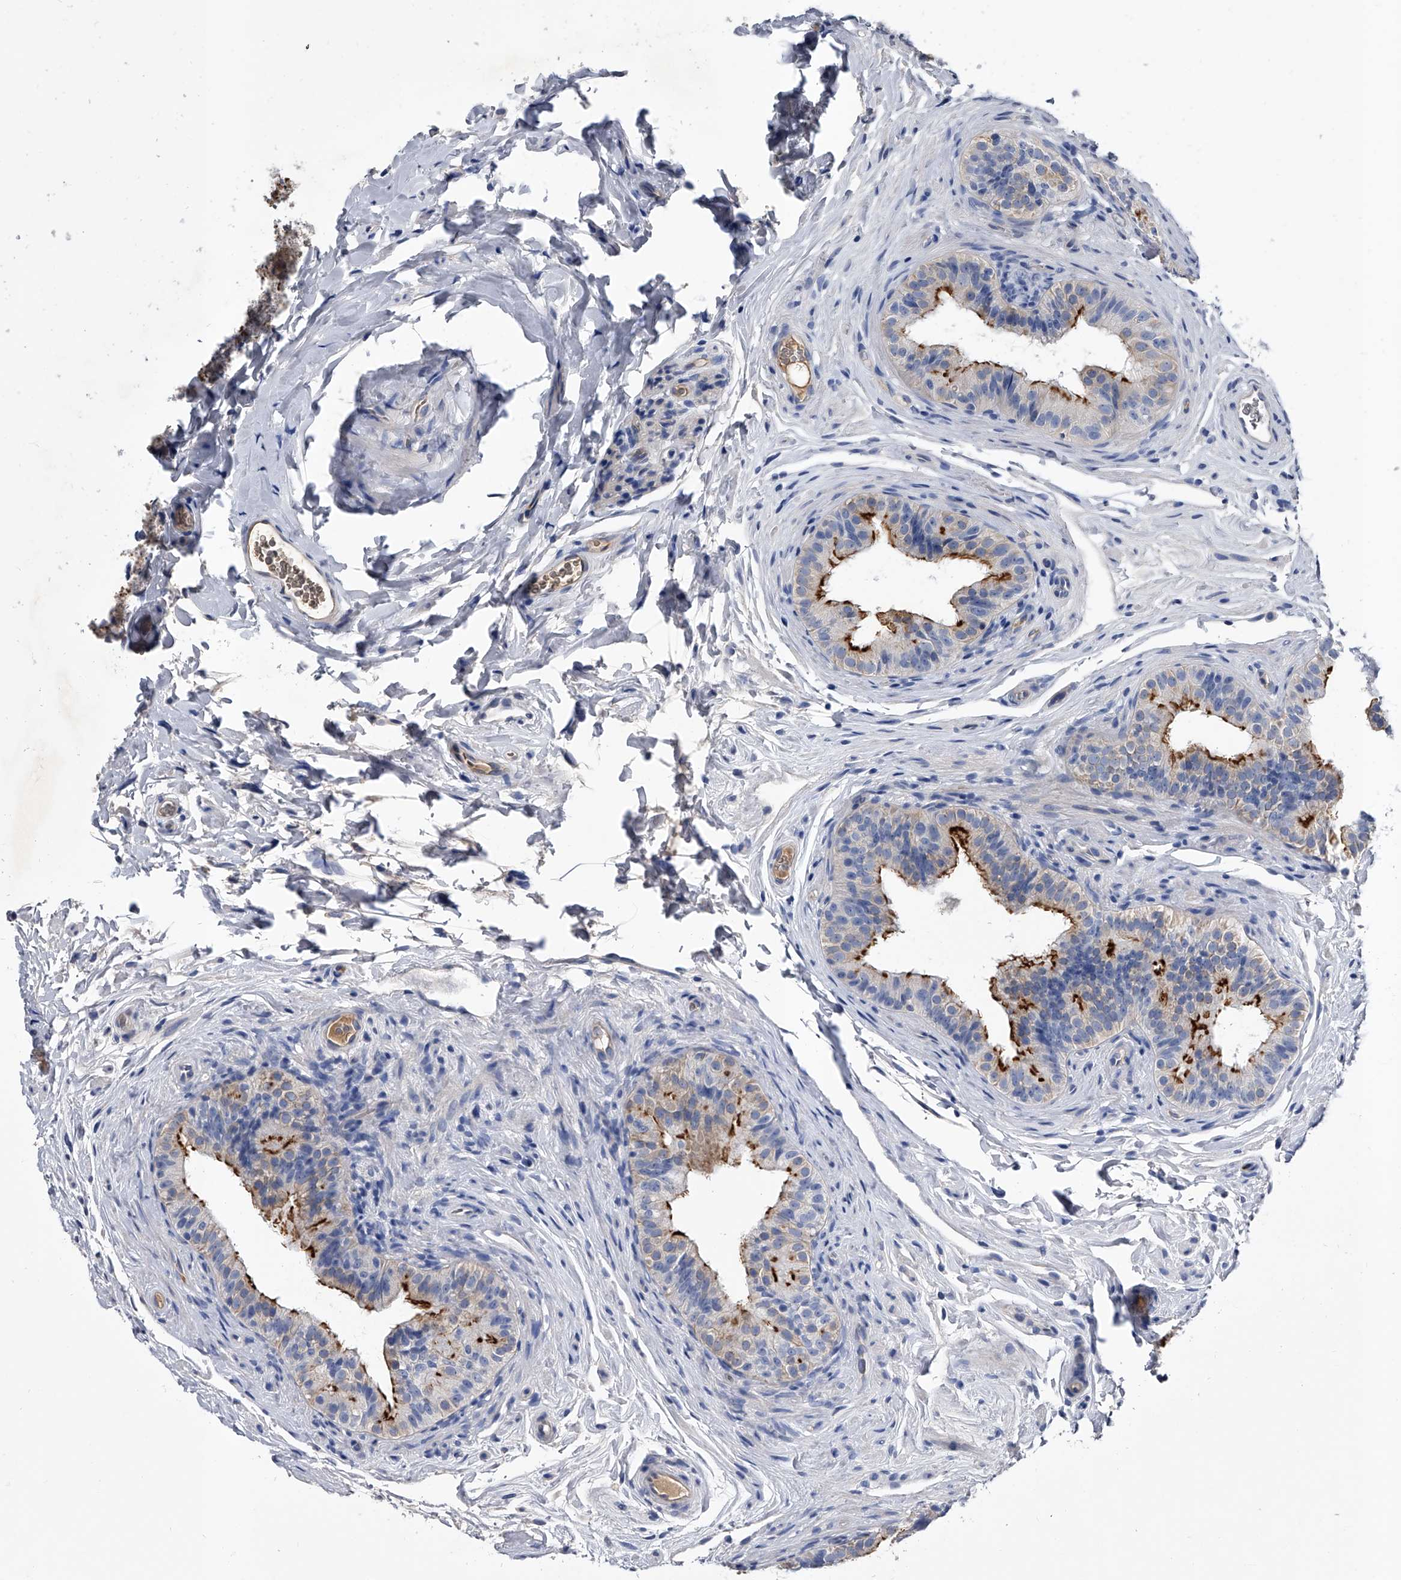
{"staining": {"intensity": "negative", "quantity": "none", "location": "none"}, "tissue": "epididymis", "cell_type": "Glandular cells", "image_type": "normal", "snomed": [{"axis": "morphology", "description": "Normal tissue, NOS"}, {"axis": "topography", "description": "Epididymis"}], "caption": "High power microscopy histopathology image of an immunohistochemistry photomicrograph of unremarkable epididymis, revealing no significant positivity in glandular cells.", "gene": "EFCAB7", "patient": {"sex": "male", "age": 49}}